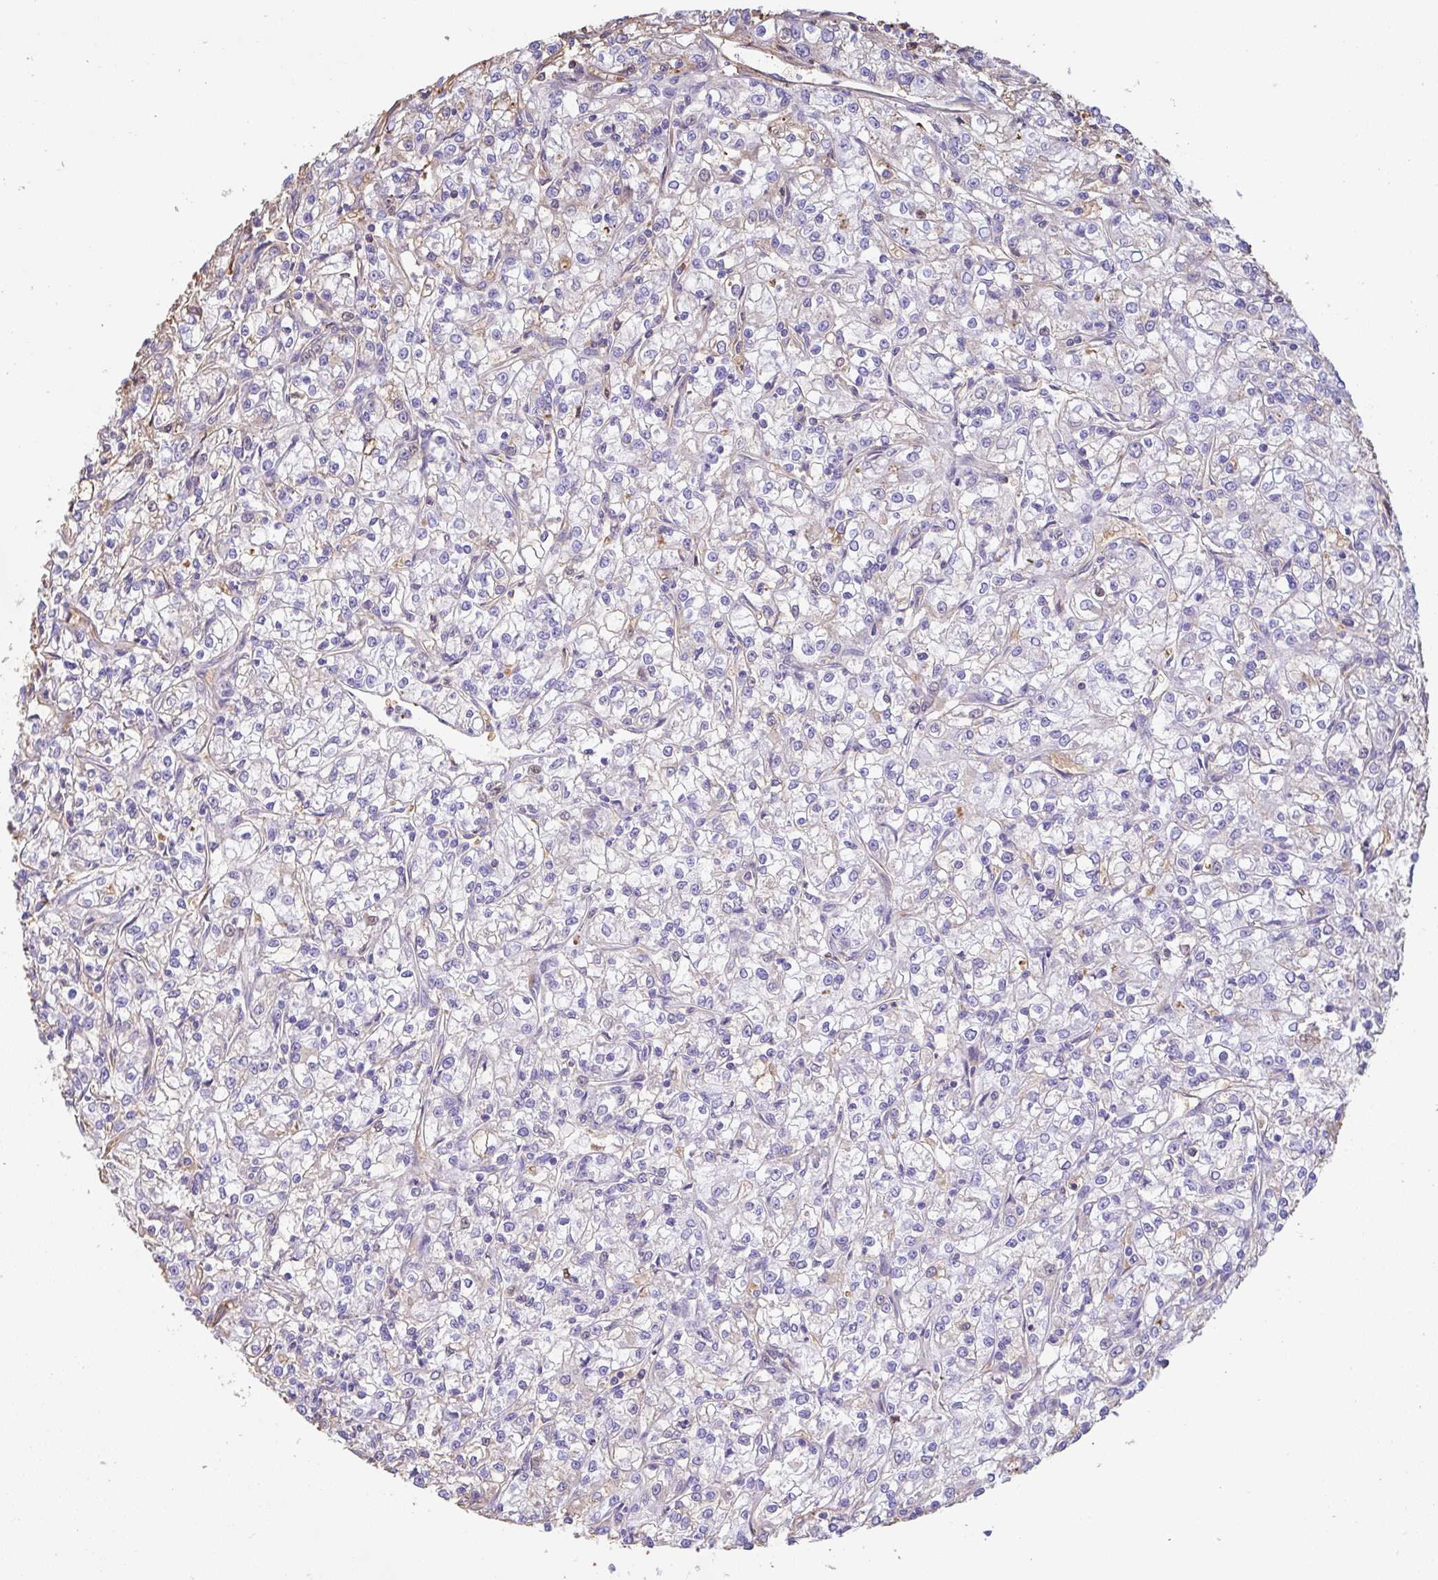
{"staining": {"intensity": "negative", "quantity": "none", "location": "none"}, "tissue": "renal cancer", "cell_type": "Tumor cells", "image_type": "cancer", "snomed": [{"axis": "morphology", "description": "Adenocarcinoma, NOS"}, {"axis": "topography", "description": "Kidney"}], "caption": "Protein analysis of renal adenocarcinoma displays no significant expression in tumor cells.", "gene": "HOXC12", "patient": {"sex": "female", "age": 59}}